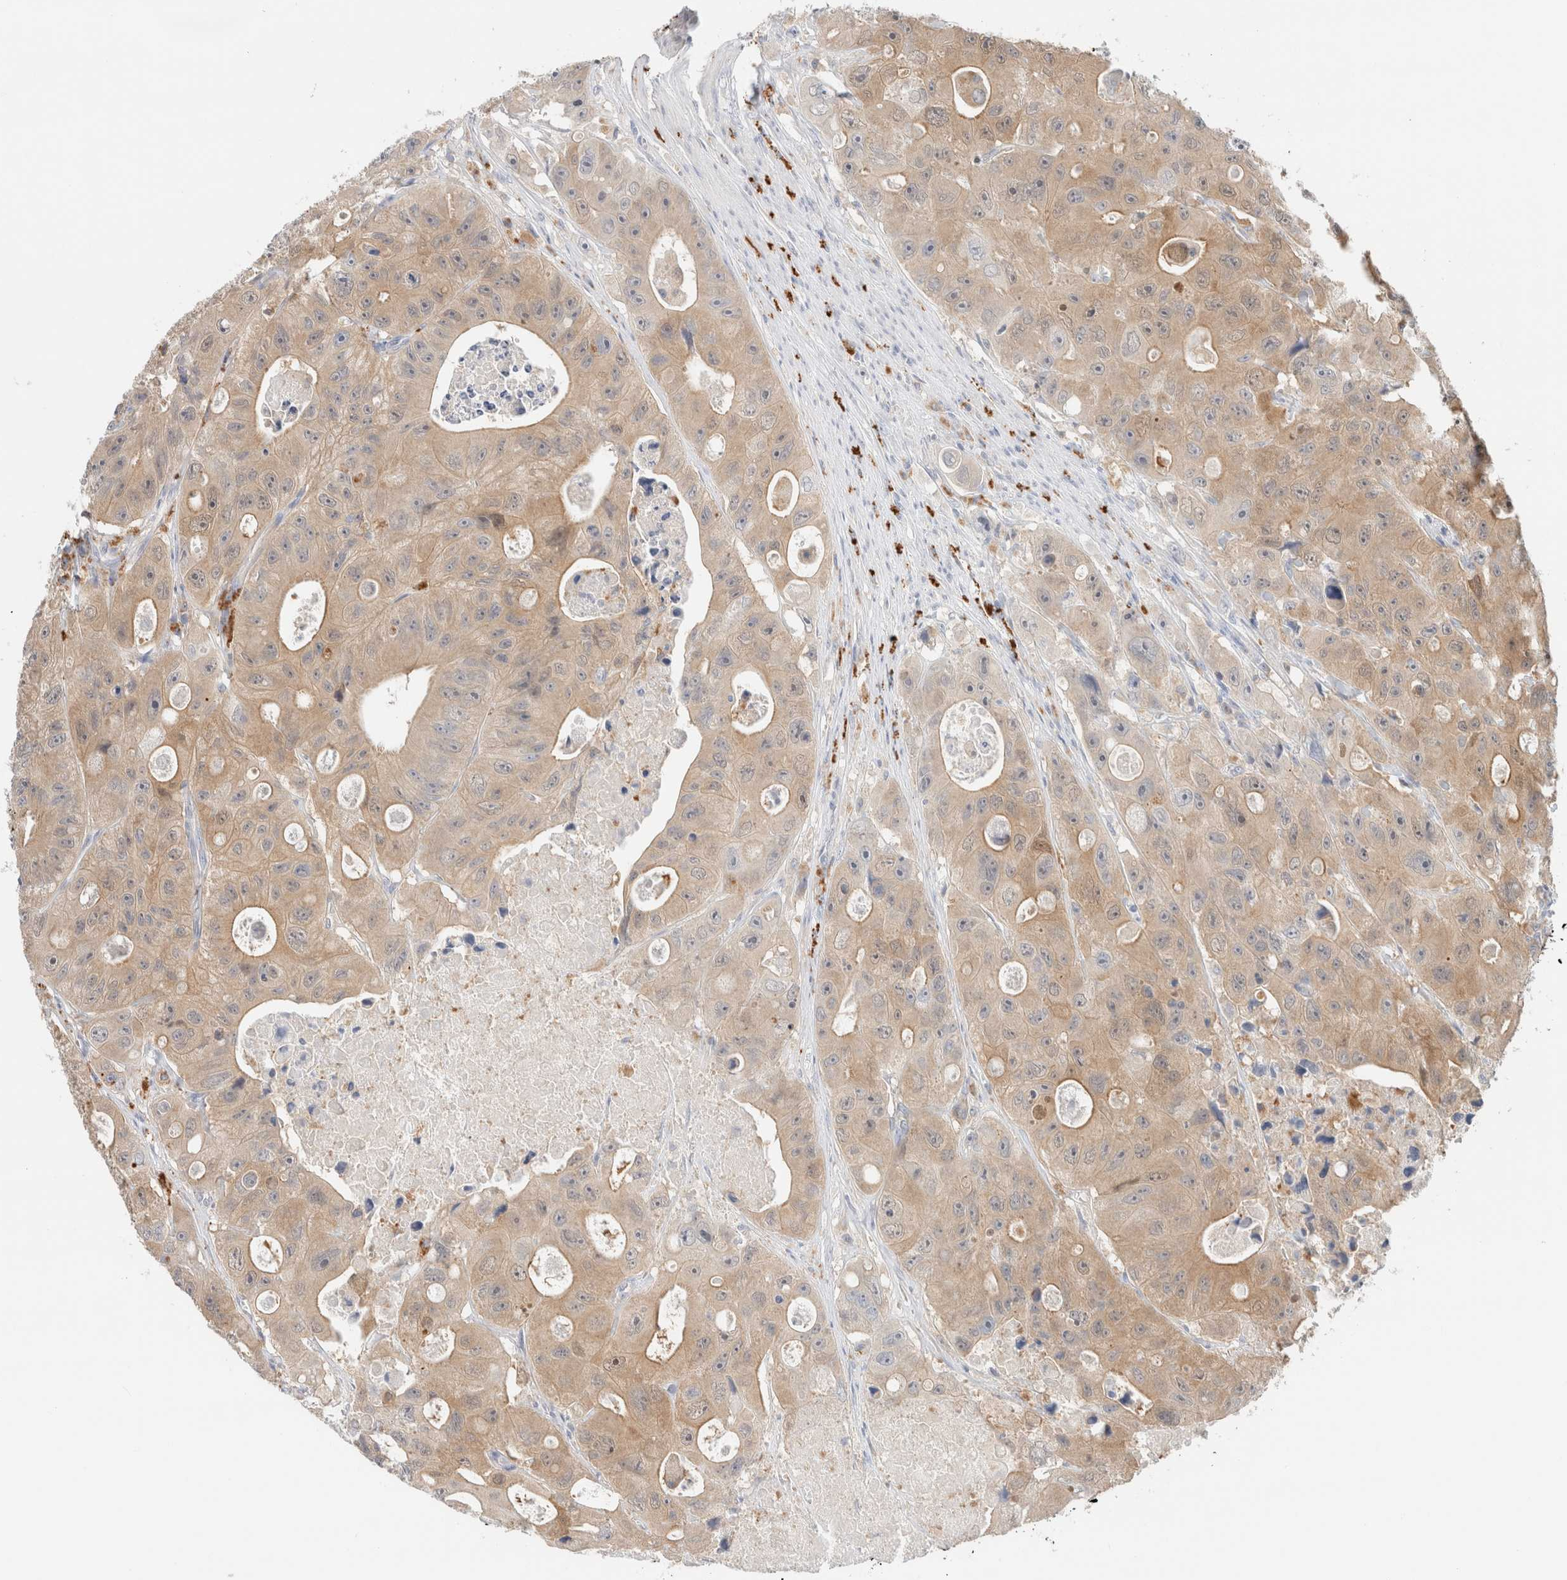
{"staining": {"intensity": "weak", "quantity": ">75%", "location": "cytoplasmic/membranous"}, "tissue": "colorectal cancer", "cell_type": "Tumor cells", "image_type": "cancer", "snomed": [{"axis": "morphology", "description": "Adenocarcinoma, NOS"}, {"axis": "topography", "description": "Colon"}], "caption": "Immunohistochemical staining of colorectal adenocarcinoma reveals low levels of weak cytoplasmic/membranous positivity in about >75% of tumor cells. Nuclei are stained in blue.", "gene": "CA13", "patient": {"sex": "female", "age": 46}}